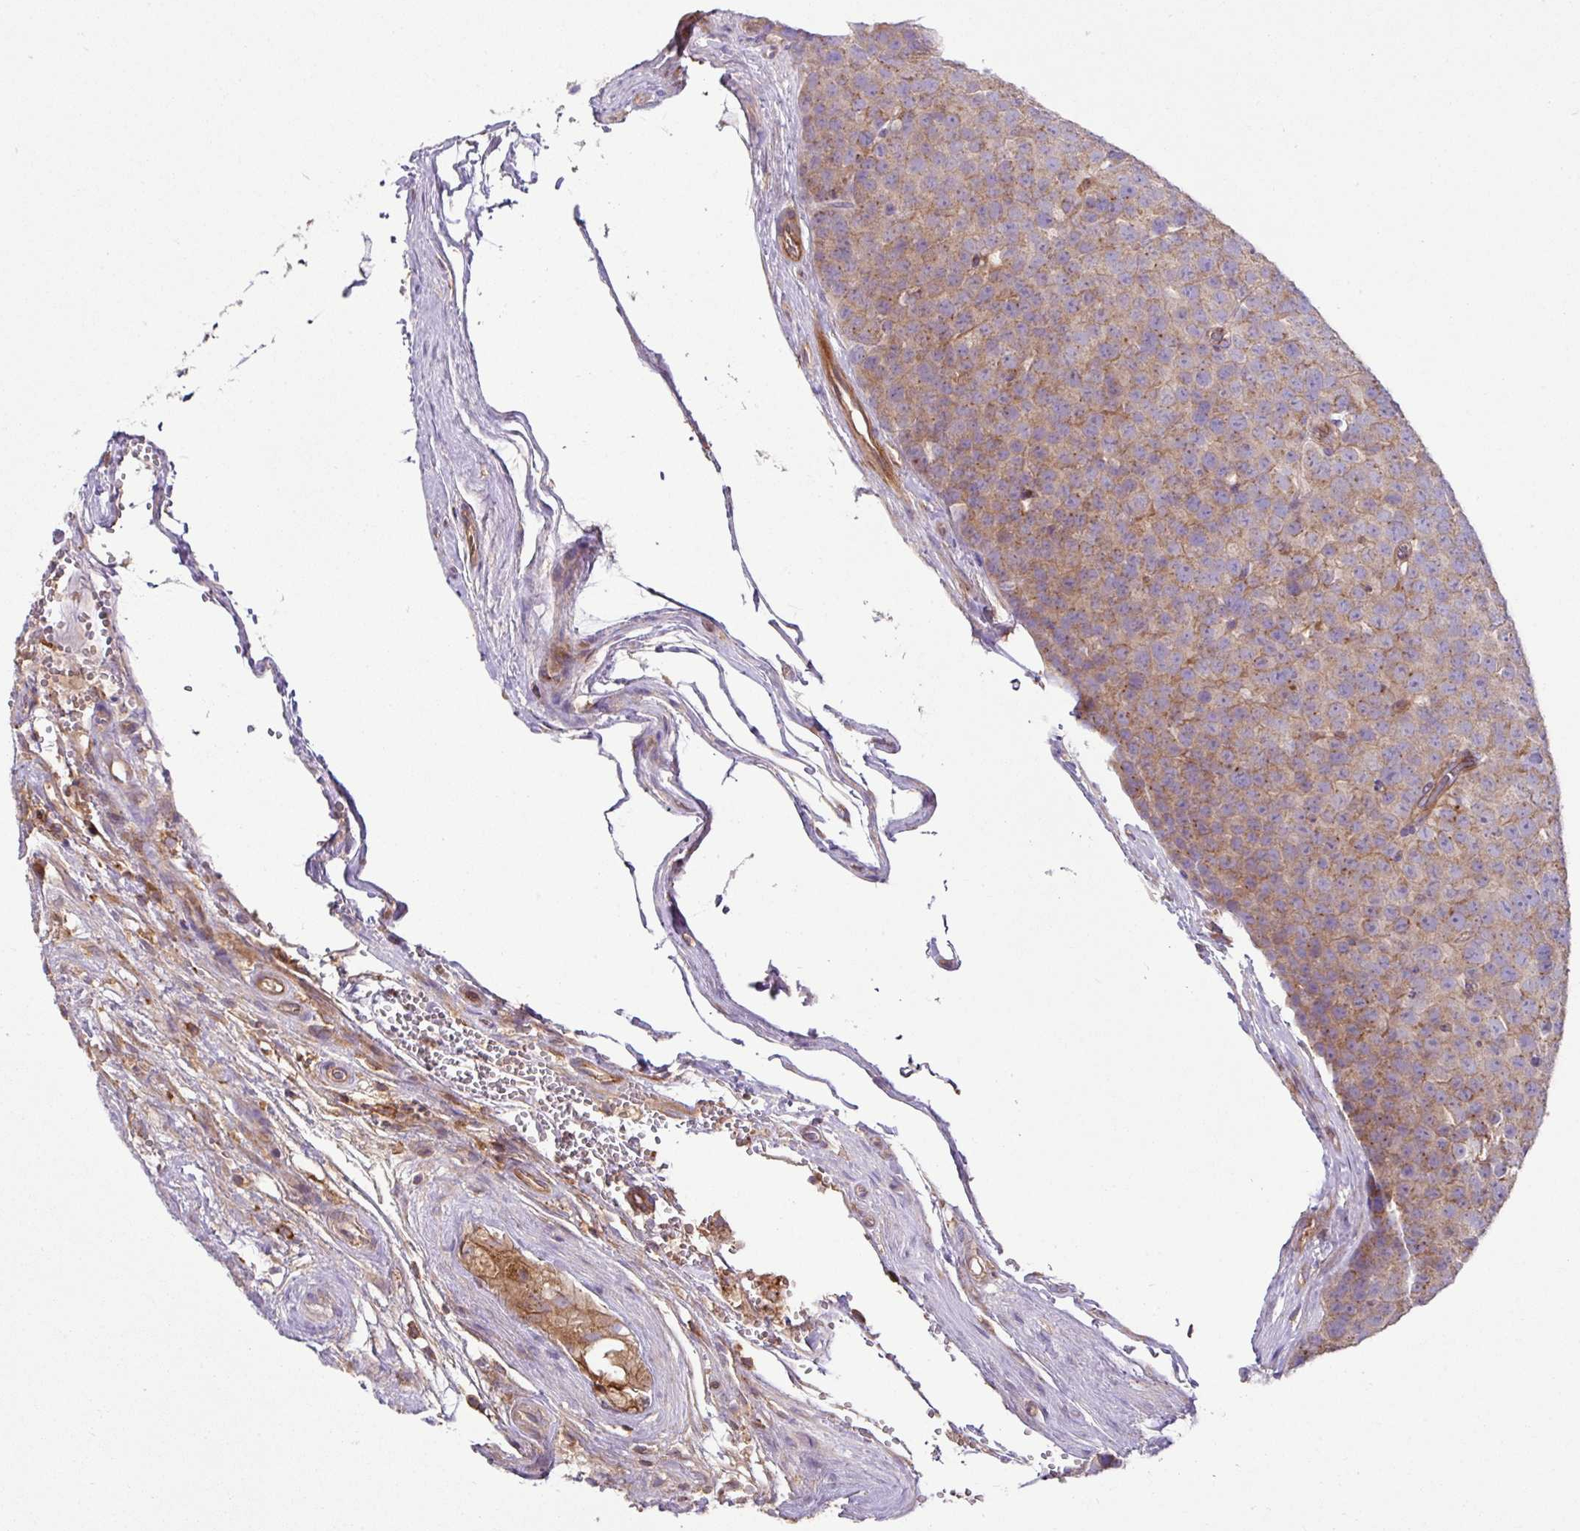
{"staining": {"intensity": "weak", "quantity": ">75%", "location": "cytoplasmic/membranous"}, "tissue": "testis cancer", "cell_type": "Tumor cells", "image_type": "cancer", "snomed": [{"axis": "morphology", "description": "Seminoma, NOS"}, {"axis": "topography", "description": "Testis"}], "caption": "This histopathology image shows seminoma (testis) stained with immunohistochemistry (IHC) to label a protein in brown. The cytoplasmic/membranous of tumor cells show weak positivity for the protein. Nuclei are counter-stained blue.", "gene": "RIC1", "patient": {"sex": "male", "age": 71}}